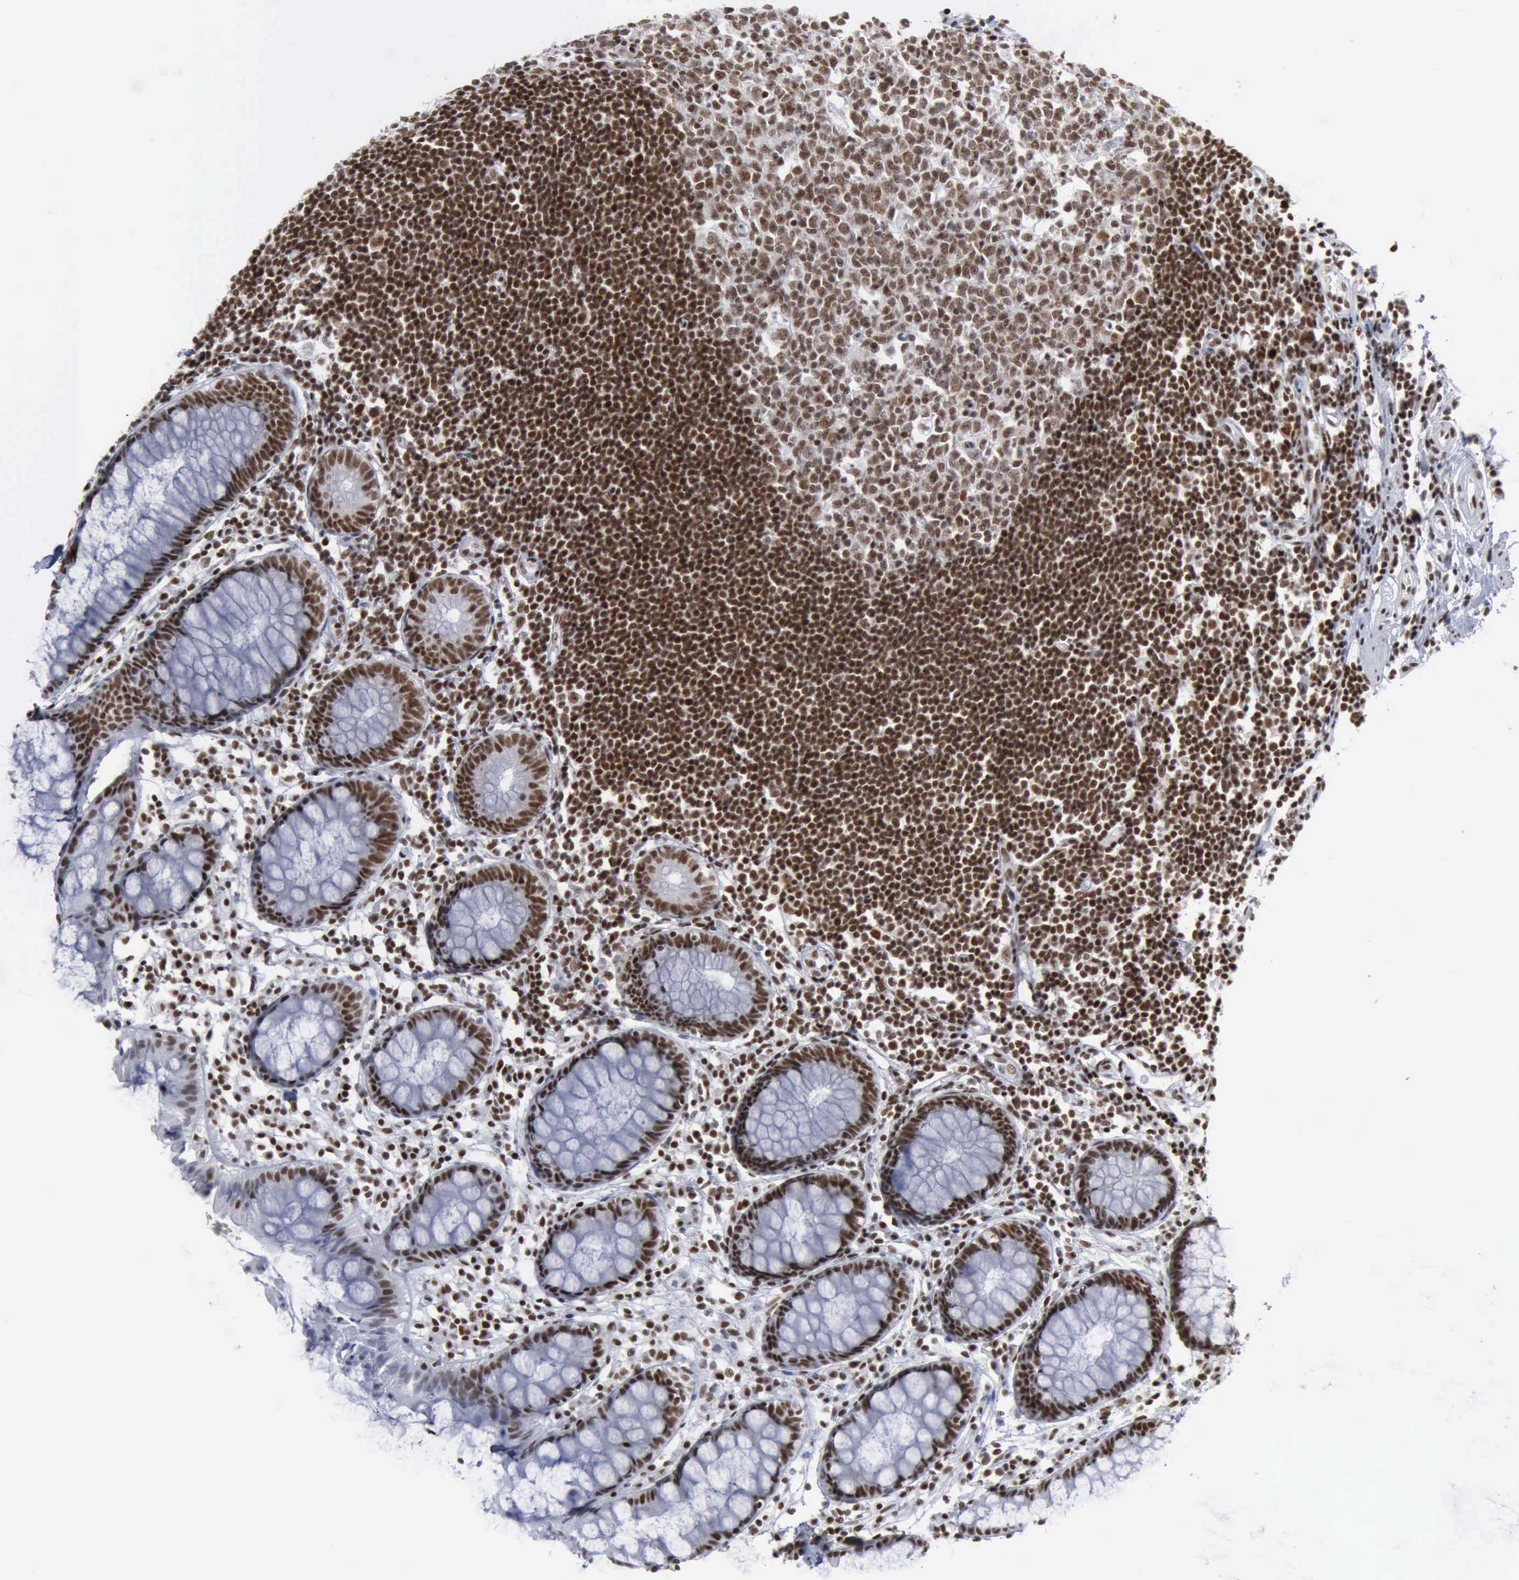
{"staining": {"intensity": "moderate", "quantity": "25%-75%", "location": "nuclear"}, "tissue": "rectum", "cell_type": "Glandular cells", "image_type": "normal", "snomed": [{"axis": "morphology", "description": "Normal tissue, NOS"}, {"axis": "topography", "description": "Rectum"}], "caption": "High-power microscopy captured an immunohistochemistry (IHC) image of normal rectum, revealing moderate nuclear expression in about 25%-75% of glandular cells. Using DAB (brown) and hematoxylin (blue) stains, captured at high magnification using brightfield microscopy.", "gene": "XPA", "patient": {"sex": "female", "age": 66}}